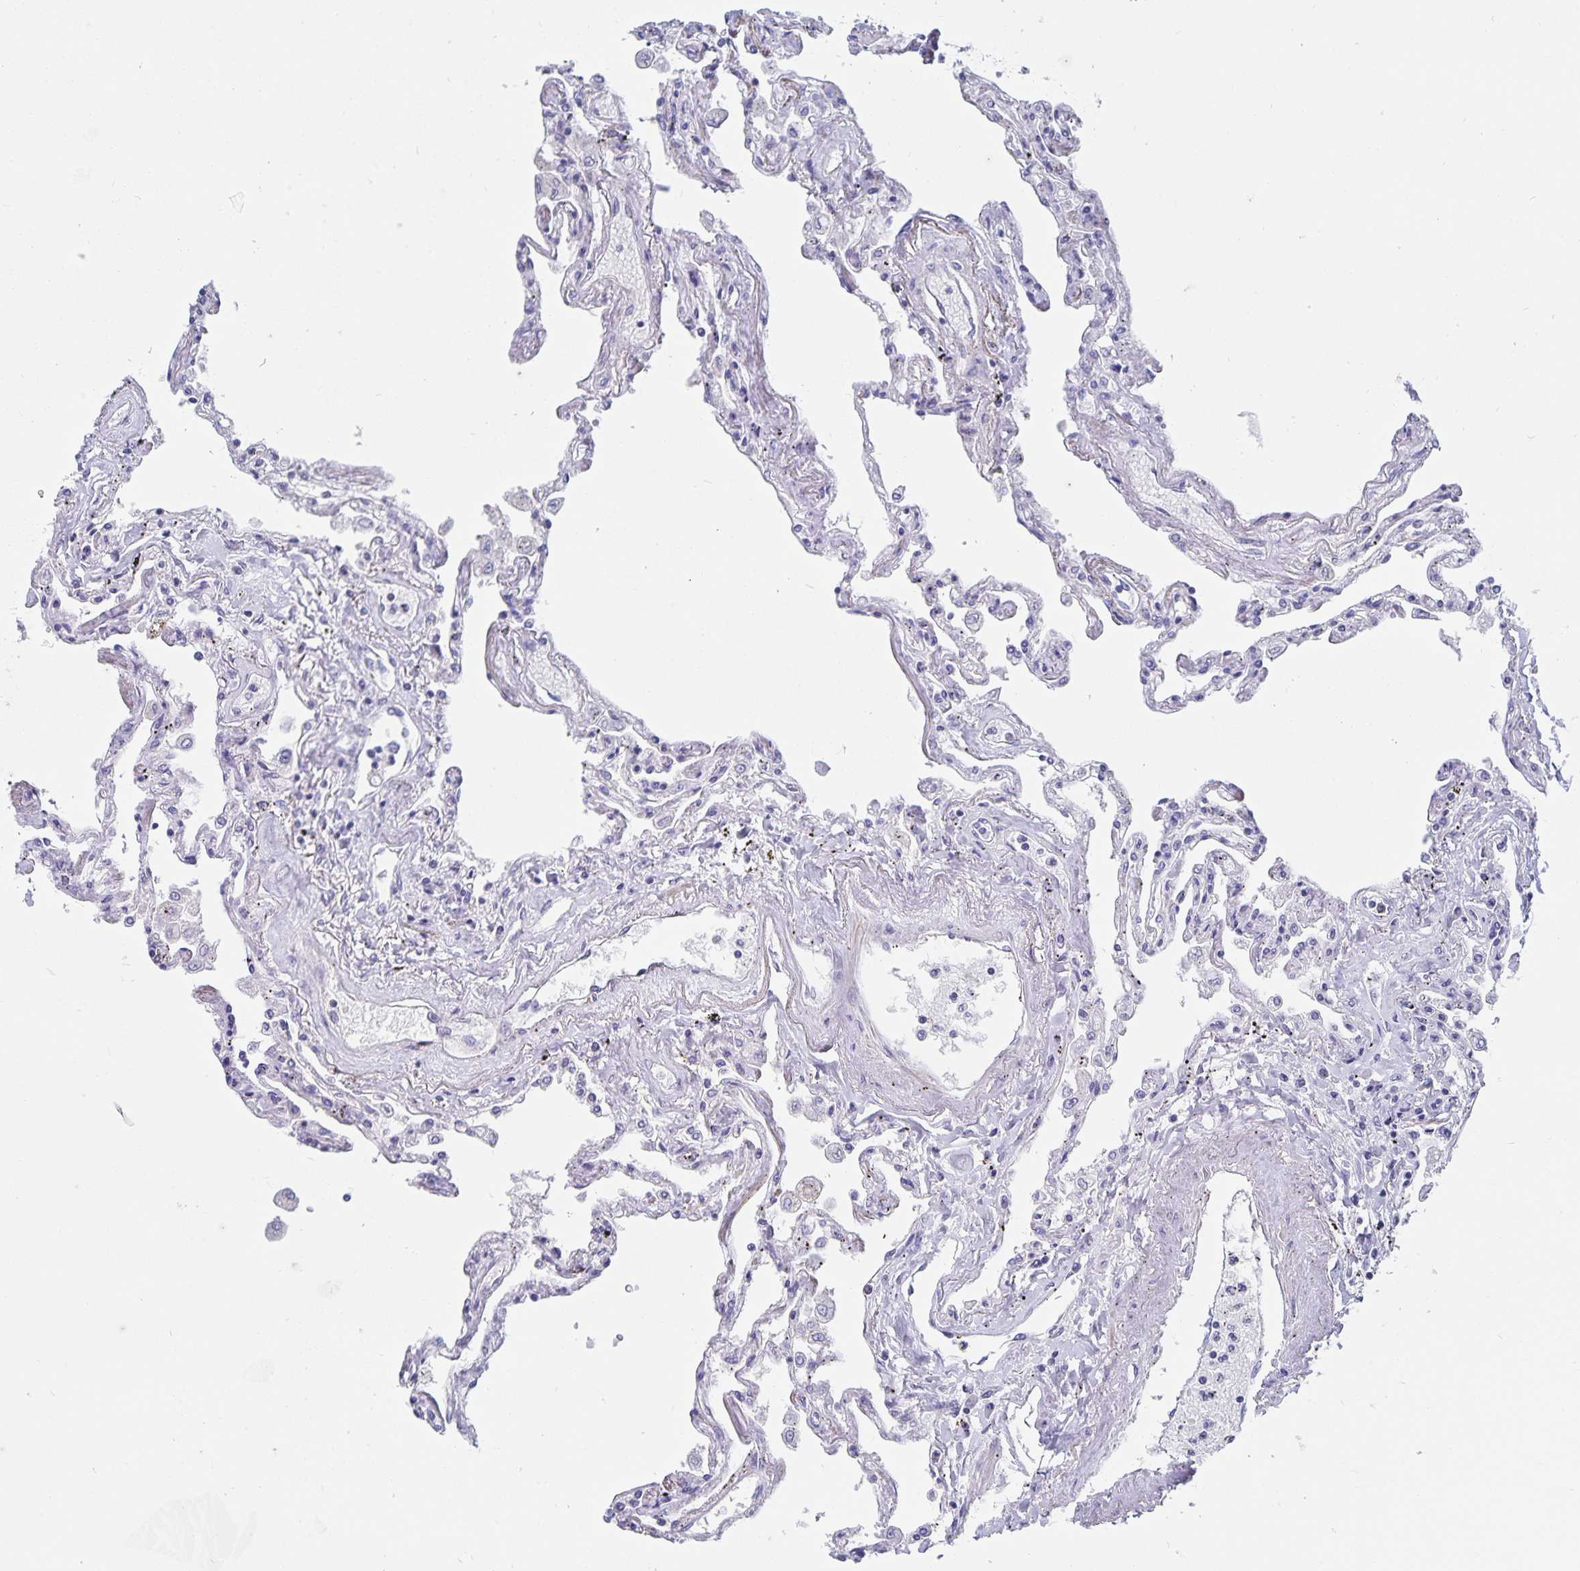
{"staining": {"intensity": "negative", "quantity": "none", "location": "none"}, "tissue": "lung", "cell_type": "Alveolar cells", "image_type": "normal", "snomed": [{"axis": "morphology", "description": "Normal tissue, NOS"}, {"axis": "morphology", "description": "Adenocarcinoma, NOS"}, {"axis": "topography", "description": "Cartilage tissue"}, {"axis": "topography", "description": "Lung"}], "caption": "A photomicrograph of lung stained for a protein demonstrates no brown staining in alveolar cells. Brightfield microscopy of immunohistochemistry stained with DAB (brown) and hematoxylin (blue), captured at high magnification.", "gene": "BAG6", "patient": {"sex": "female", "age": 67}}